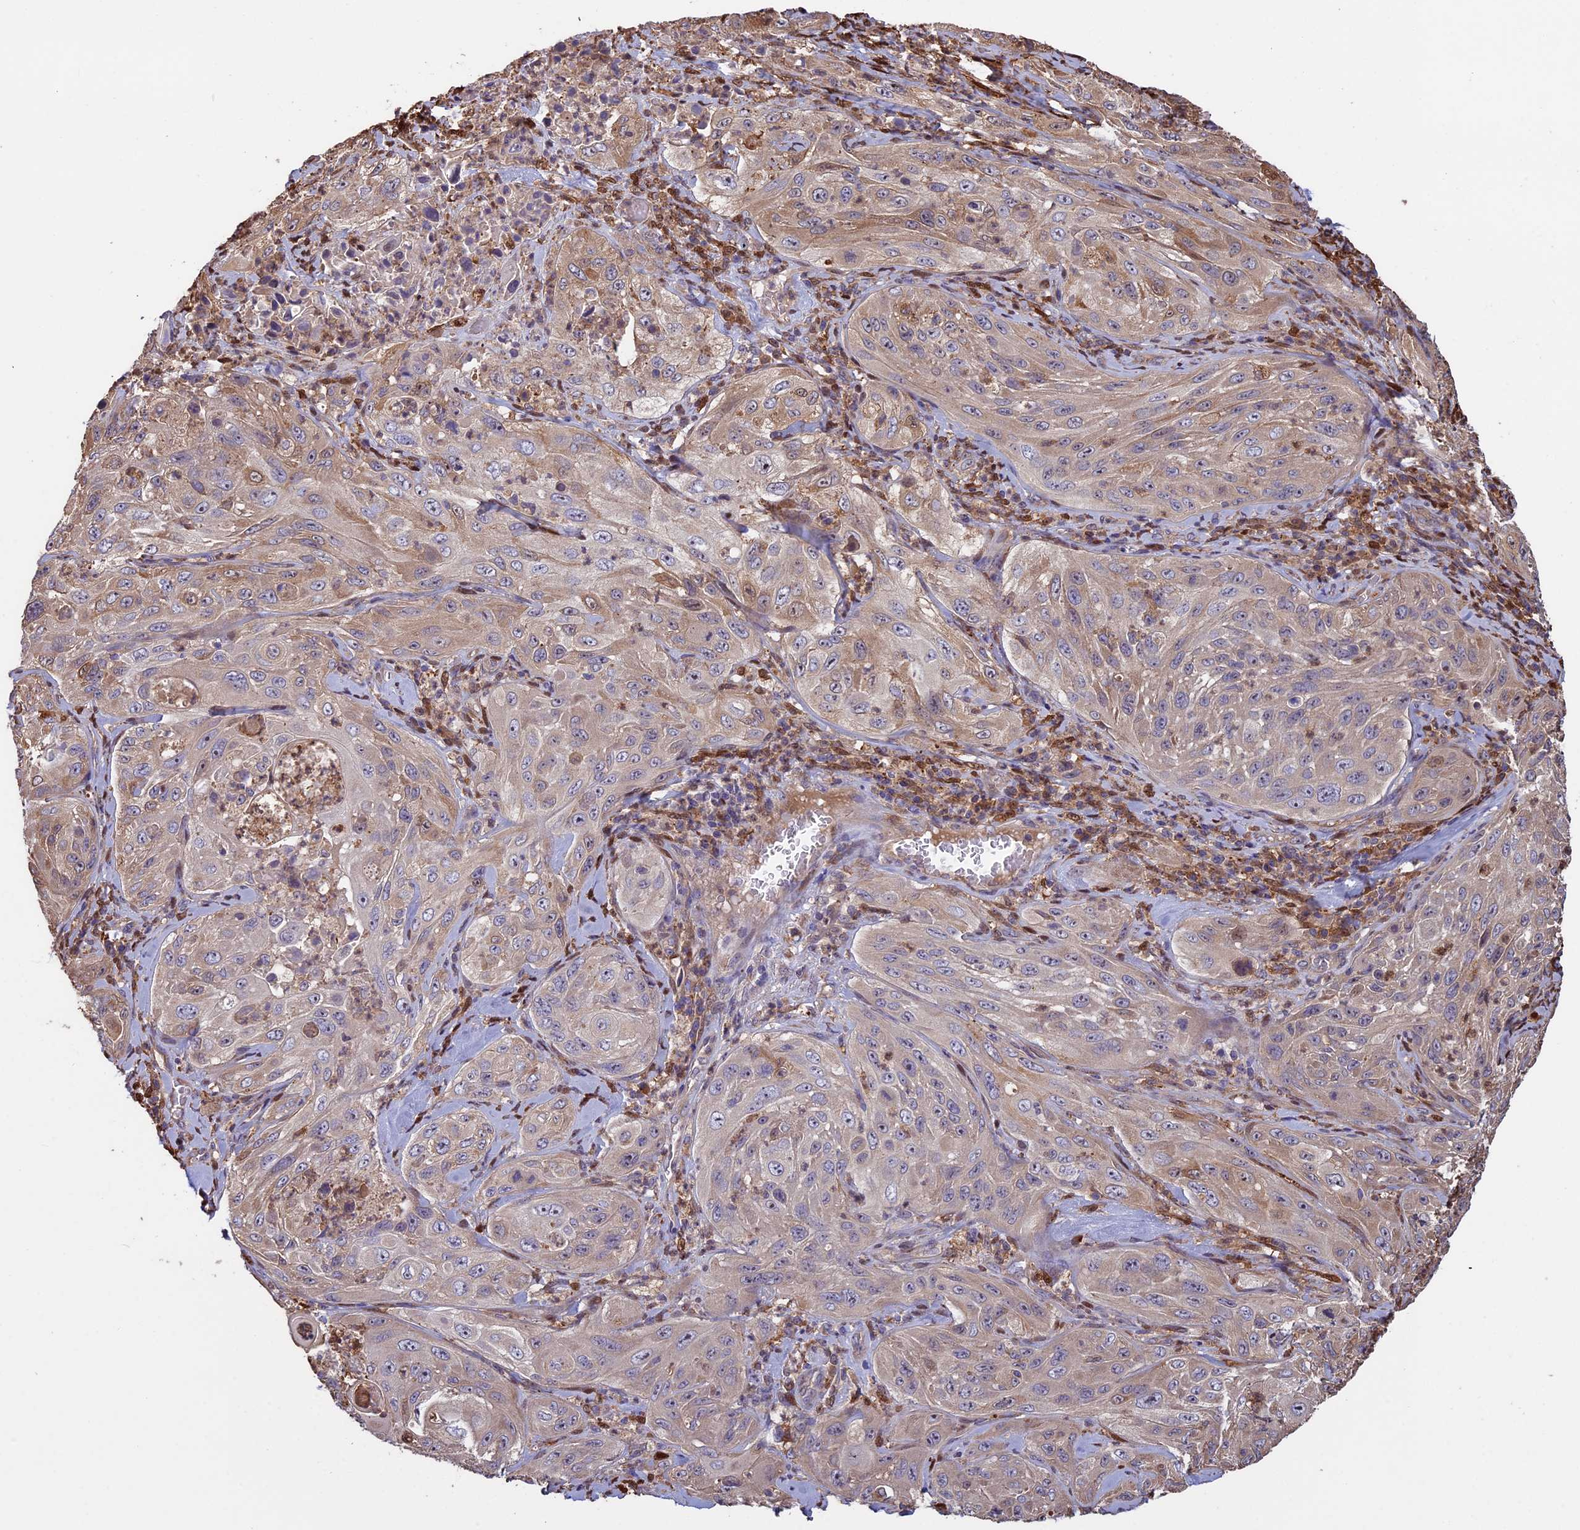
{"staining": {"intensity": "weak", "quantity": "<25%", "location": "cytoplasmic/membranous"}, "tissue": "cervical cancer", "cell_type": "Tumor cells", "image_type": "cancer", "snomed": [{"axis": "morphology", "description": "Squamous cell carcinoma, NOS"}, {"axis": "topography", "description": "Cervix"}], "caption": "A high-resolution histopathology image shows immunohistochemistry staining of cervical squamous cell carcinoma, which exhibits no significant staining in tumor cells.", "gene": "VWA3A", "patient": {"sex": "female", "age": 42}}